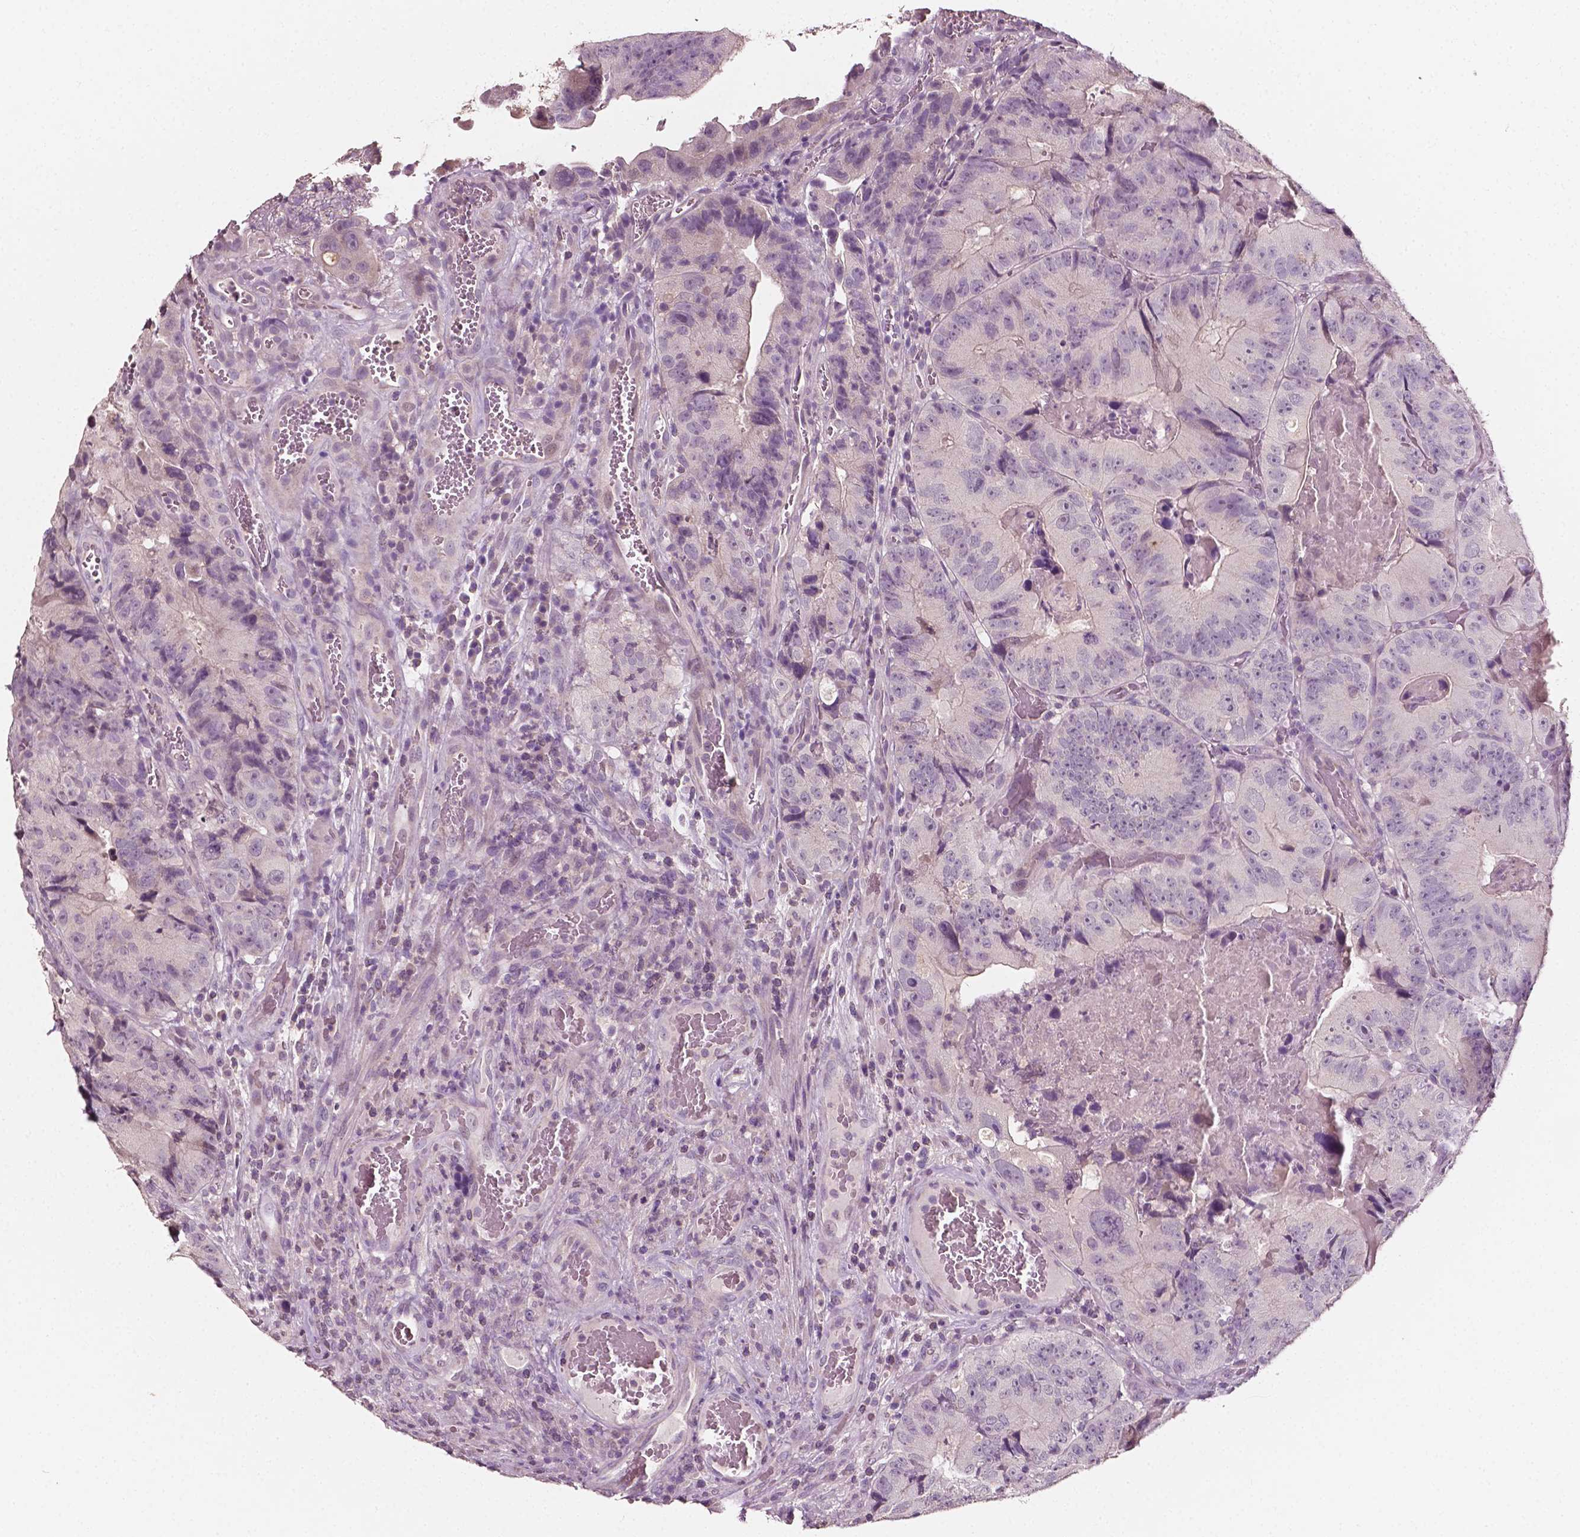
{"staining": {"intensity": "negative", "quantity": "none", "location": "none"}, "tissue": "colorectal cancer", "cell_type": "Tumor cells", "image_type": "cancer", "snomed": [{"axis": "morphology", "description": "Adenocarcinoma, NOS"}, {"axis": "topography", "description": "Colon"}], "caption": "Immunohistochemistry (IHC) micrograph of human colorectal cancer (adenocarcinoma) stained for a protein (brown), which displays no positivity in tumor cells.", "gene": "PLA2R1", "patient": {"sex": "female", "age": 86}}